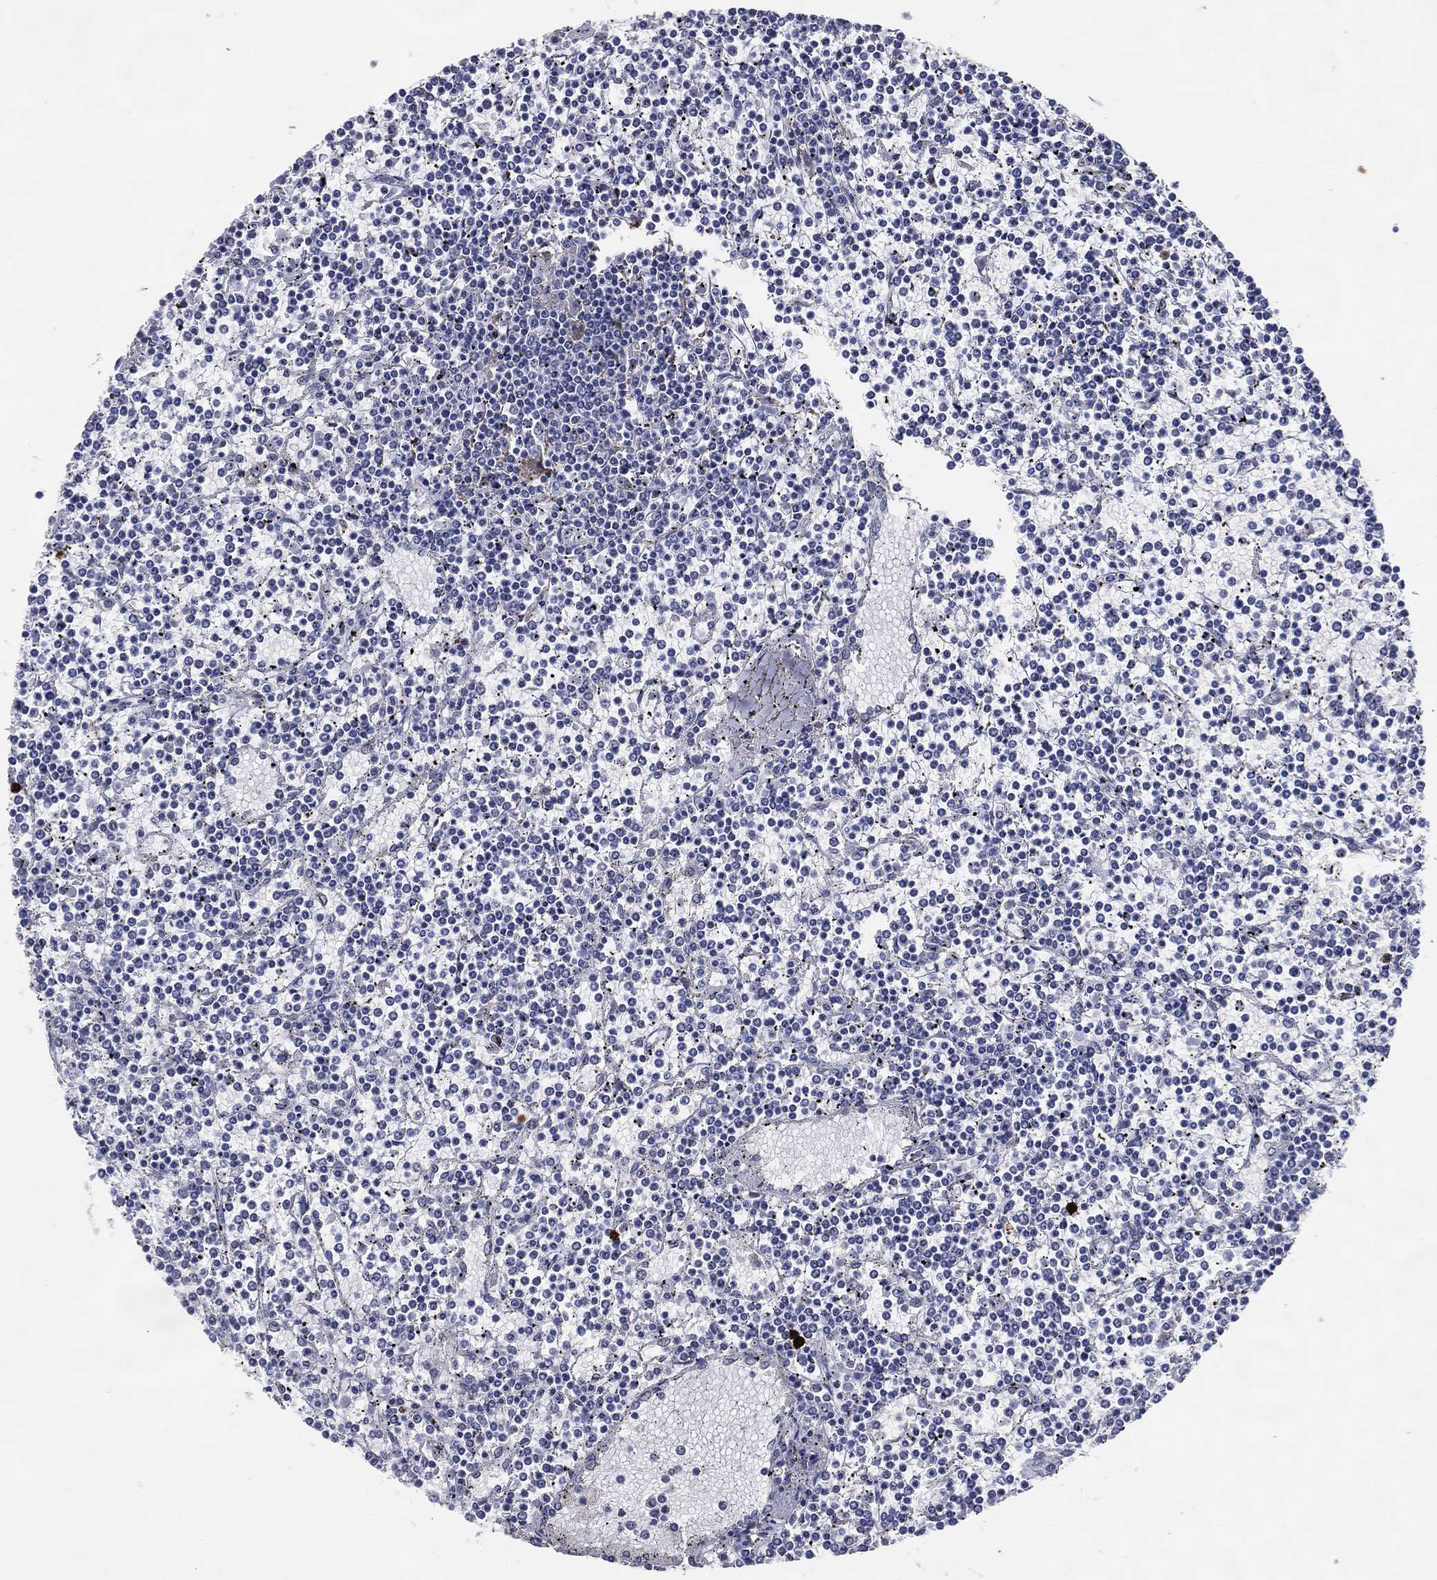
{"staining": {"intensity": "negative", "quantity": "none", "location": "none"}, "tissue": "lymphoma", "cell_type": "Tumor cells", "image_type": "cancer", "snomed": [{"axis": "morphology", "description": "Malignant lymphoma, non-Hodgkin's type, Low grade"}, {"axis": "topography", "description": "Spleen"}], "caption": "IHC image of neoplastic tissue: human lymphoma stained with DAB reveals no significant protein staining in tumor cells. (Stains: DAB IHC with hematoxylin counter stain, Microscopy: brightfield microscopy at high magnification).", "gene": "CFAP58", "patient": {"sex": "female", "age": 19}}